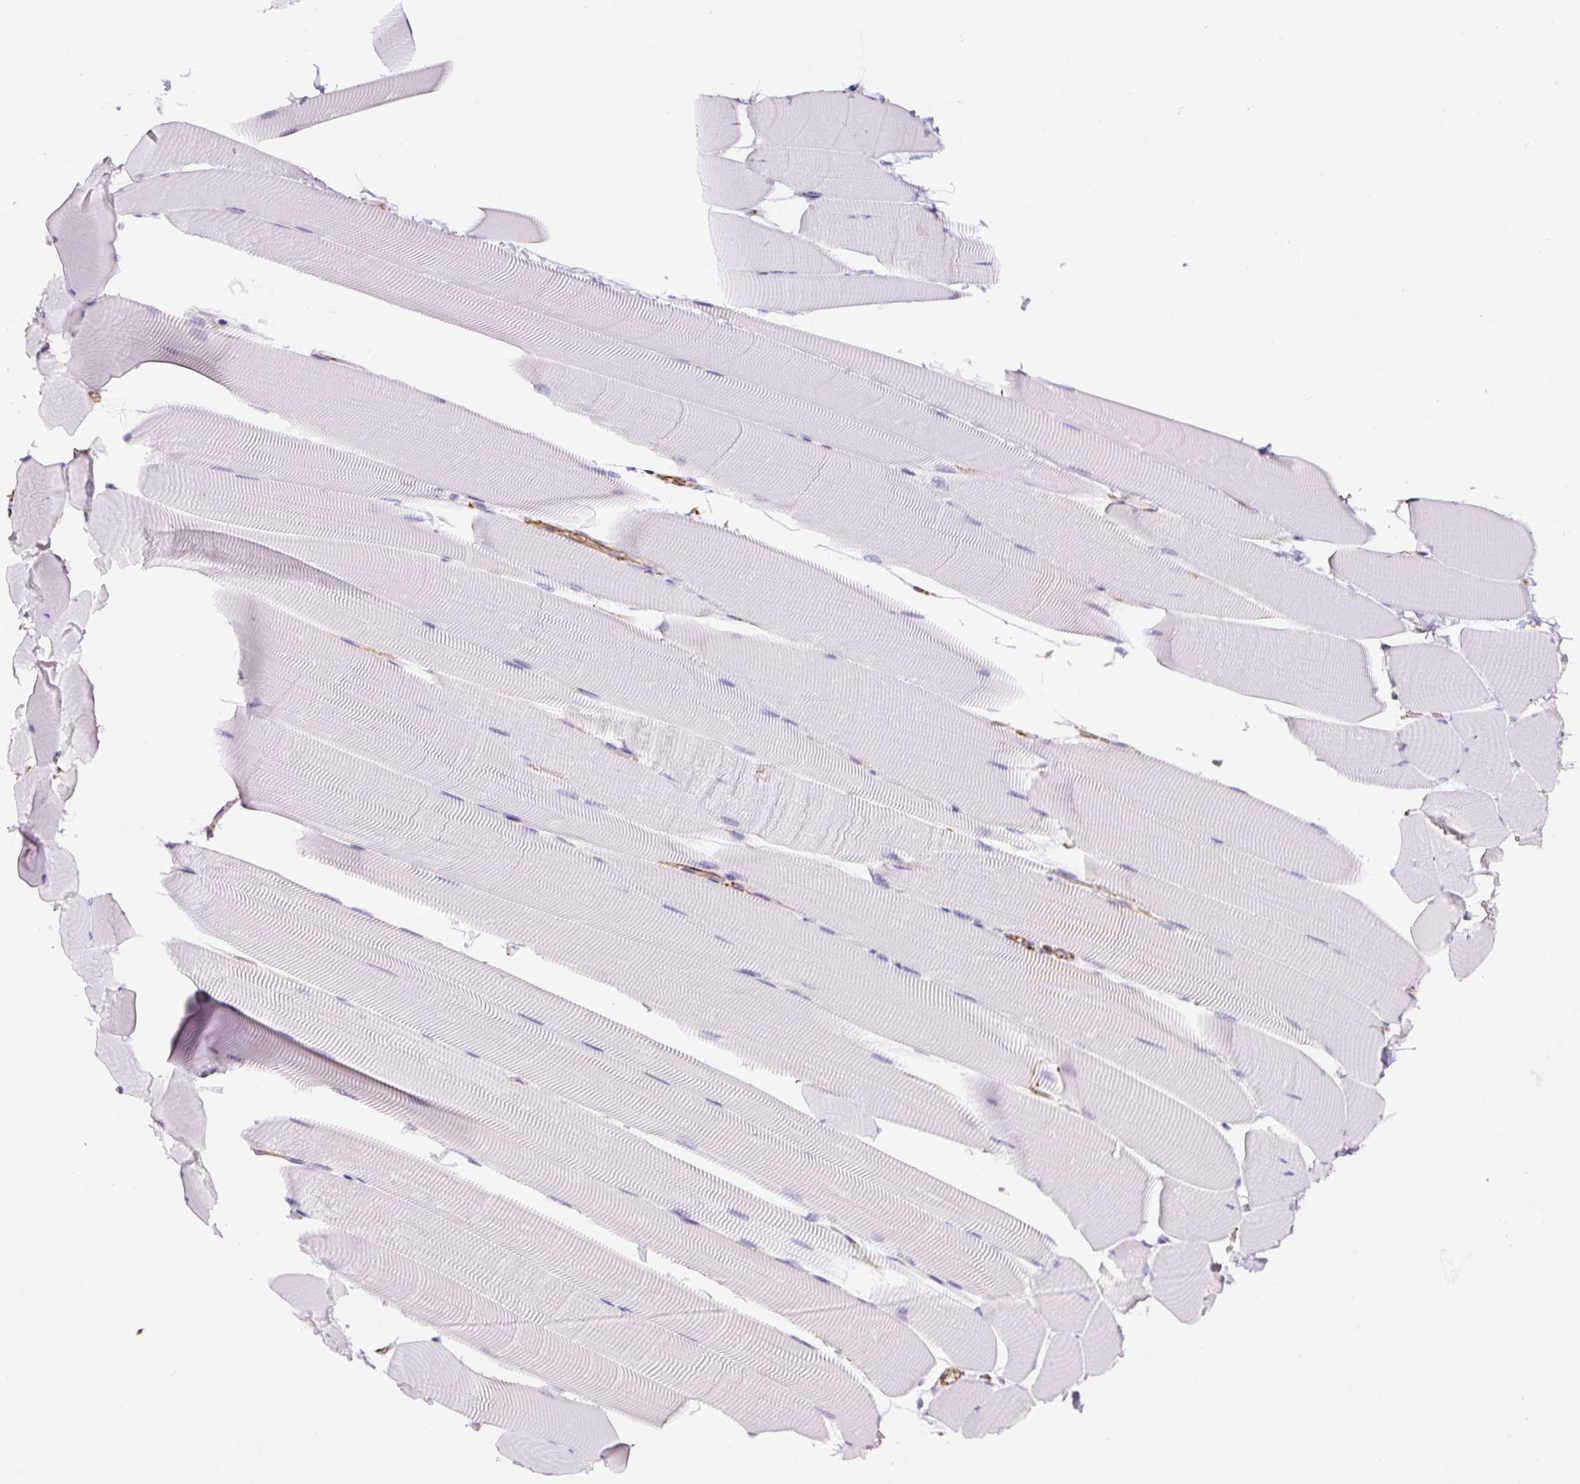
{"staining": {"intensity": "negative", "quantity": "none", "location": "none"}, "tissue": "skeletal muscle", "cell_type": "Myocytes", "image_type": "normal", "snomed": [{"axis": "morphology", "description": "Normal tissue, NOS"}, {"axis": "topography", "description": "Skeletal muscle"}], "caption": "High power microscopy histopathology image of an immunohistochemistry image of normal skeletal muscle, revealing no significant staining in myocytes. (DAB immunohistochemistry (IHC) with hematoxylin counter stain).", "gene": "B3GALT5", "patient": {"sex": "male", "age": 25}}